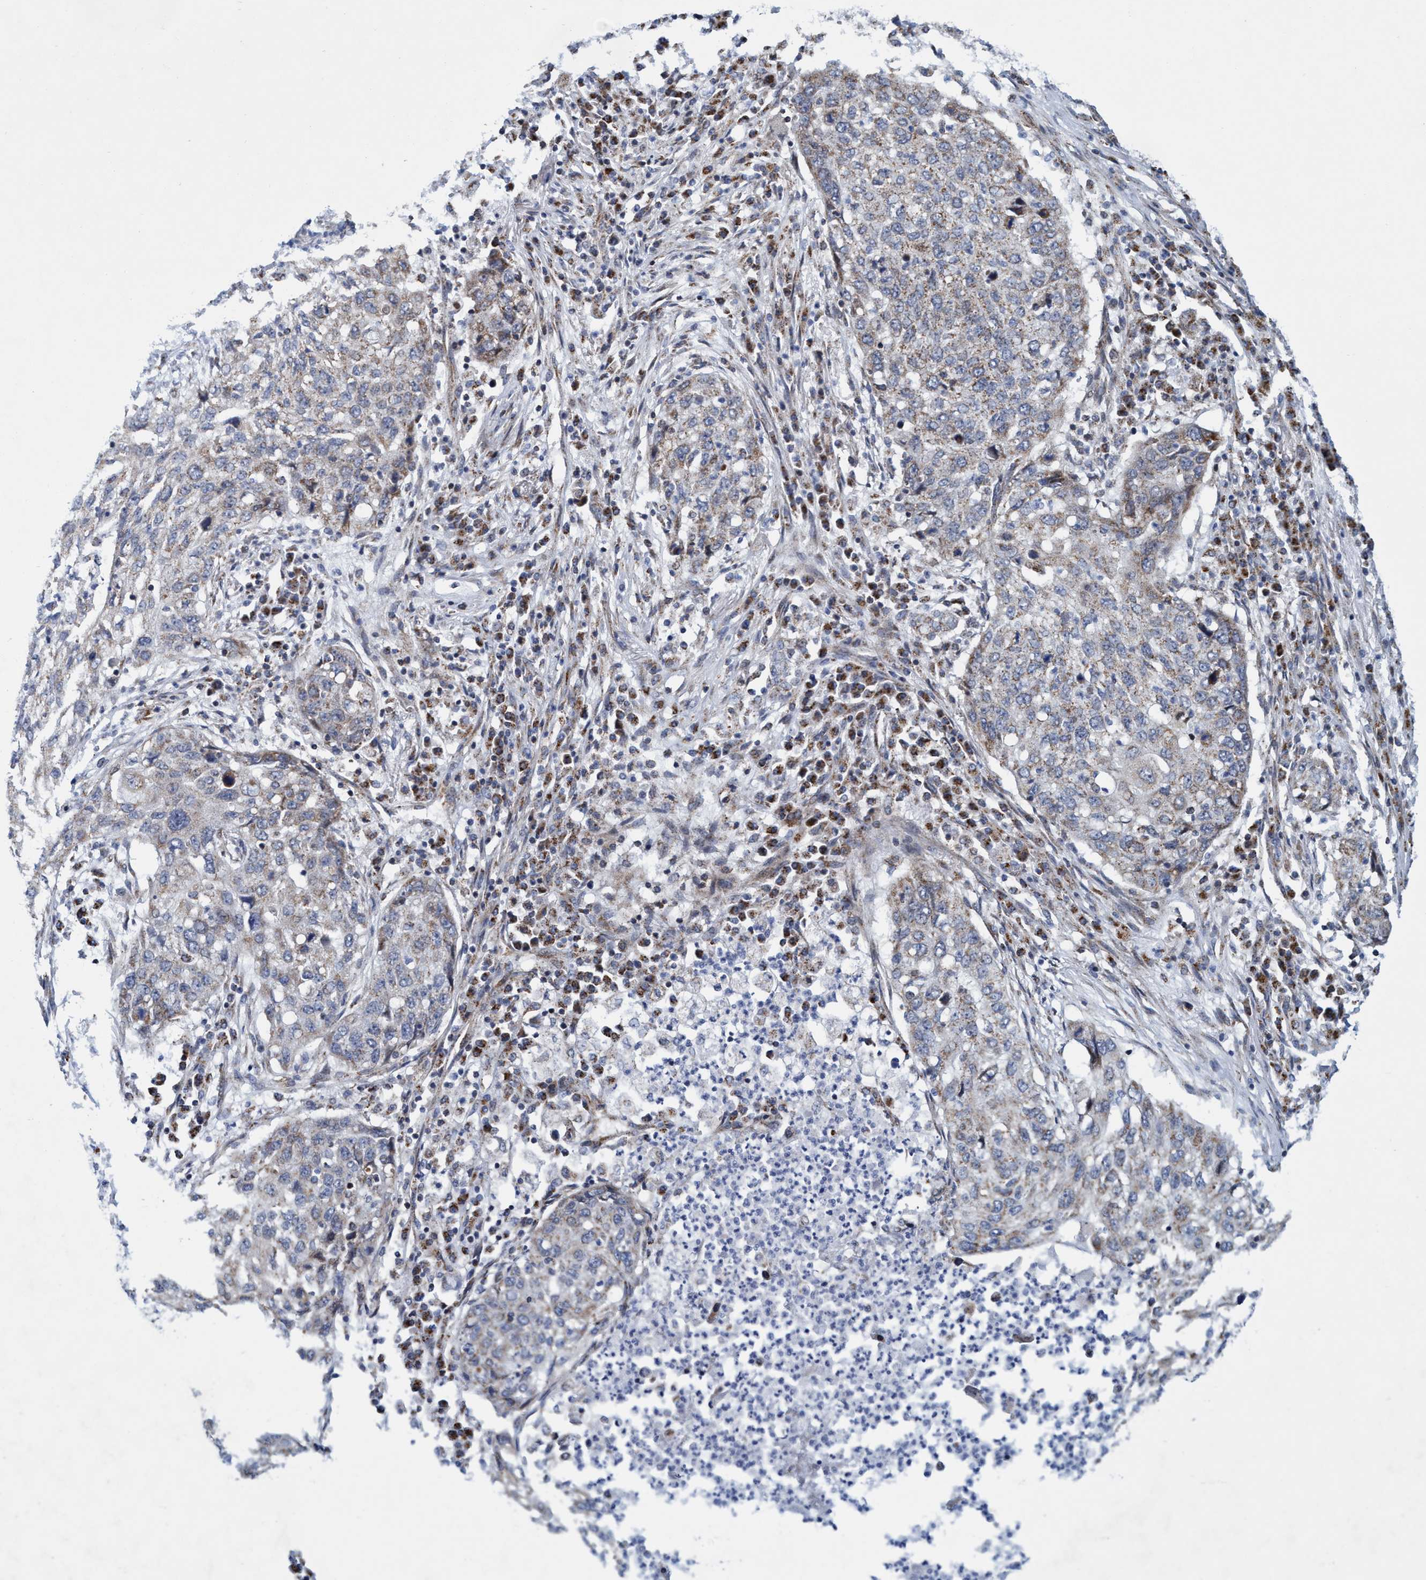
{"staining": {"intensity": "weak", "quantity": "25%-75%", "location": "cytoplasmic/membranous"}, "tissue": "lung cancer", "cell_type": "Tumor cells", "image_type": "cancer", "snomed": [{"axis": "morphology", "description": "Squamous cell carcinoma, NOS"}, {"axis": "topography", "description": "Lung"}], "caption": "Lung squamous cell carcinoma was stained to show a protein in brown. There is low levels of weak cytoplasmic/membranous positivity in approximately 25%-75% of tumor cells.", "gene": "POLR1F", "patient": {"sex": "female", "age": 63}}